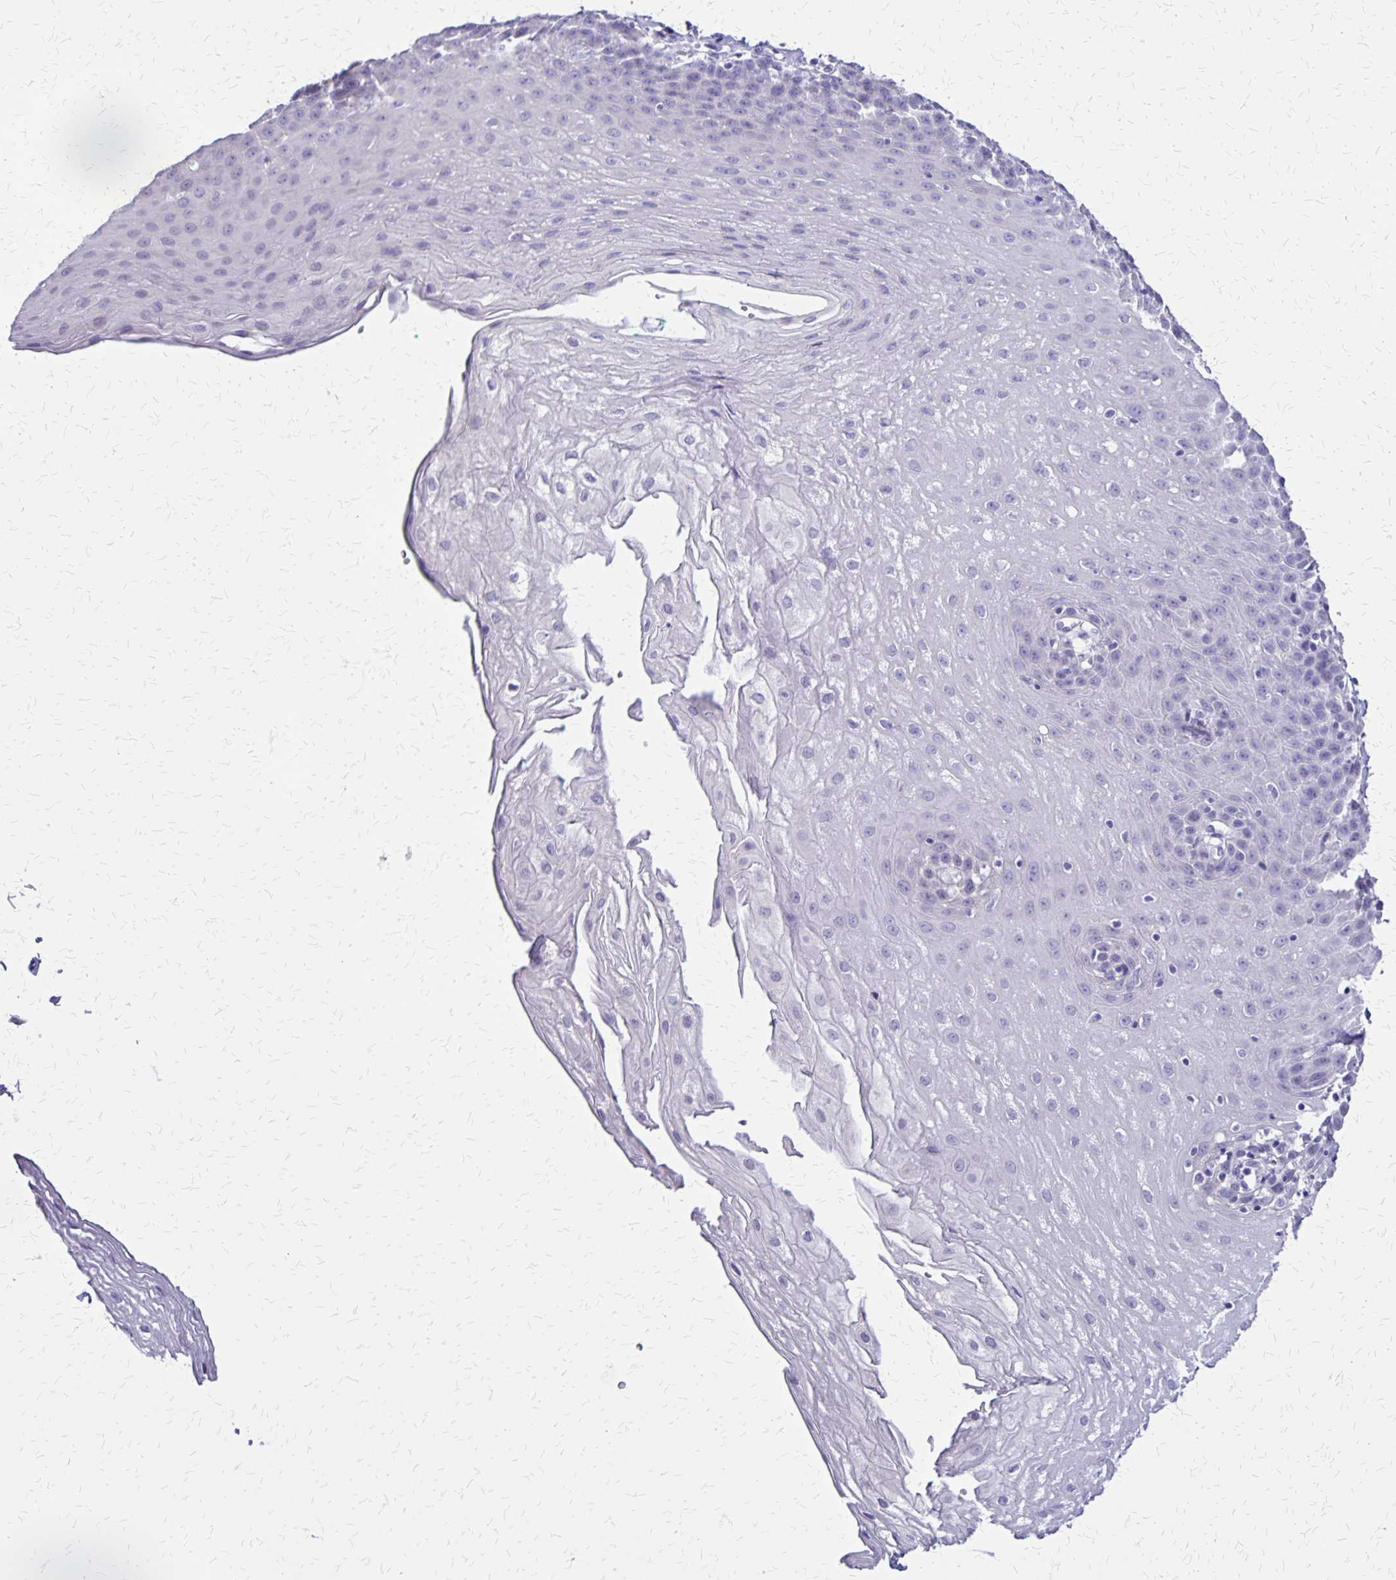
{"staining": {"intensity": "negative", "quantity": "none", "location": "none"}, "tissue": "esophagus", "cell_type": "Squamous epithelial cells", "image_type": "normal", "snomed": [{"axis": "morphology", "description": "Normal tissue, NOS"}, {"axis": "topography", "description": "Esophagus"}], "caption": "Squamous epithelial cells show no significant protein expression in normal esophagus. Nuclei are stained in blue.", "gene": "SI", "patient": {"sex": "female", "age": 81}}